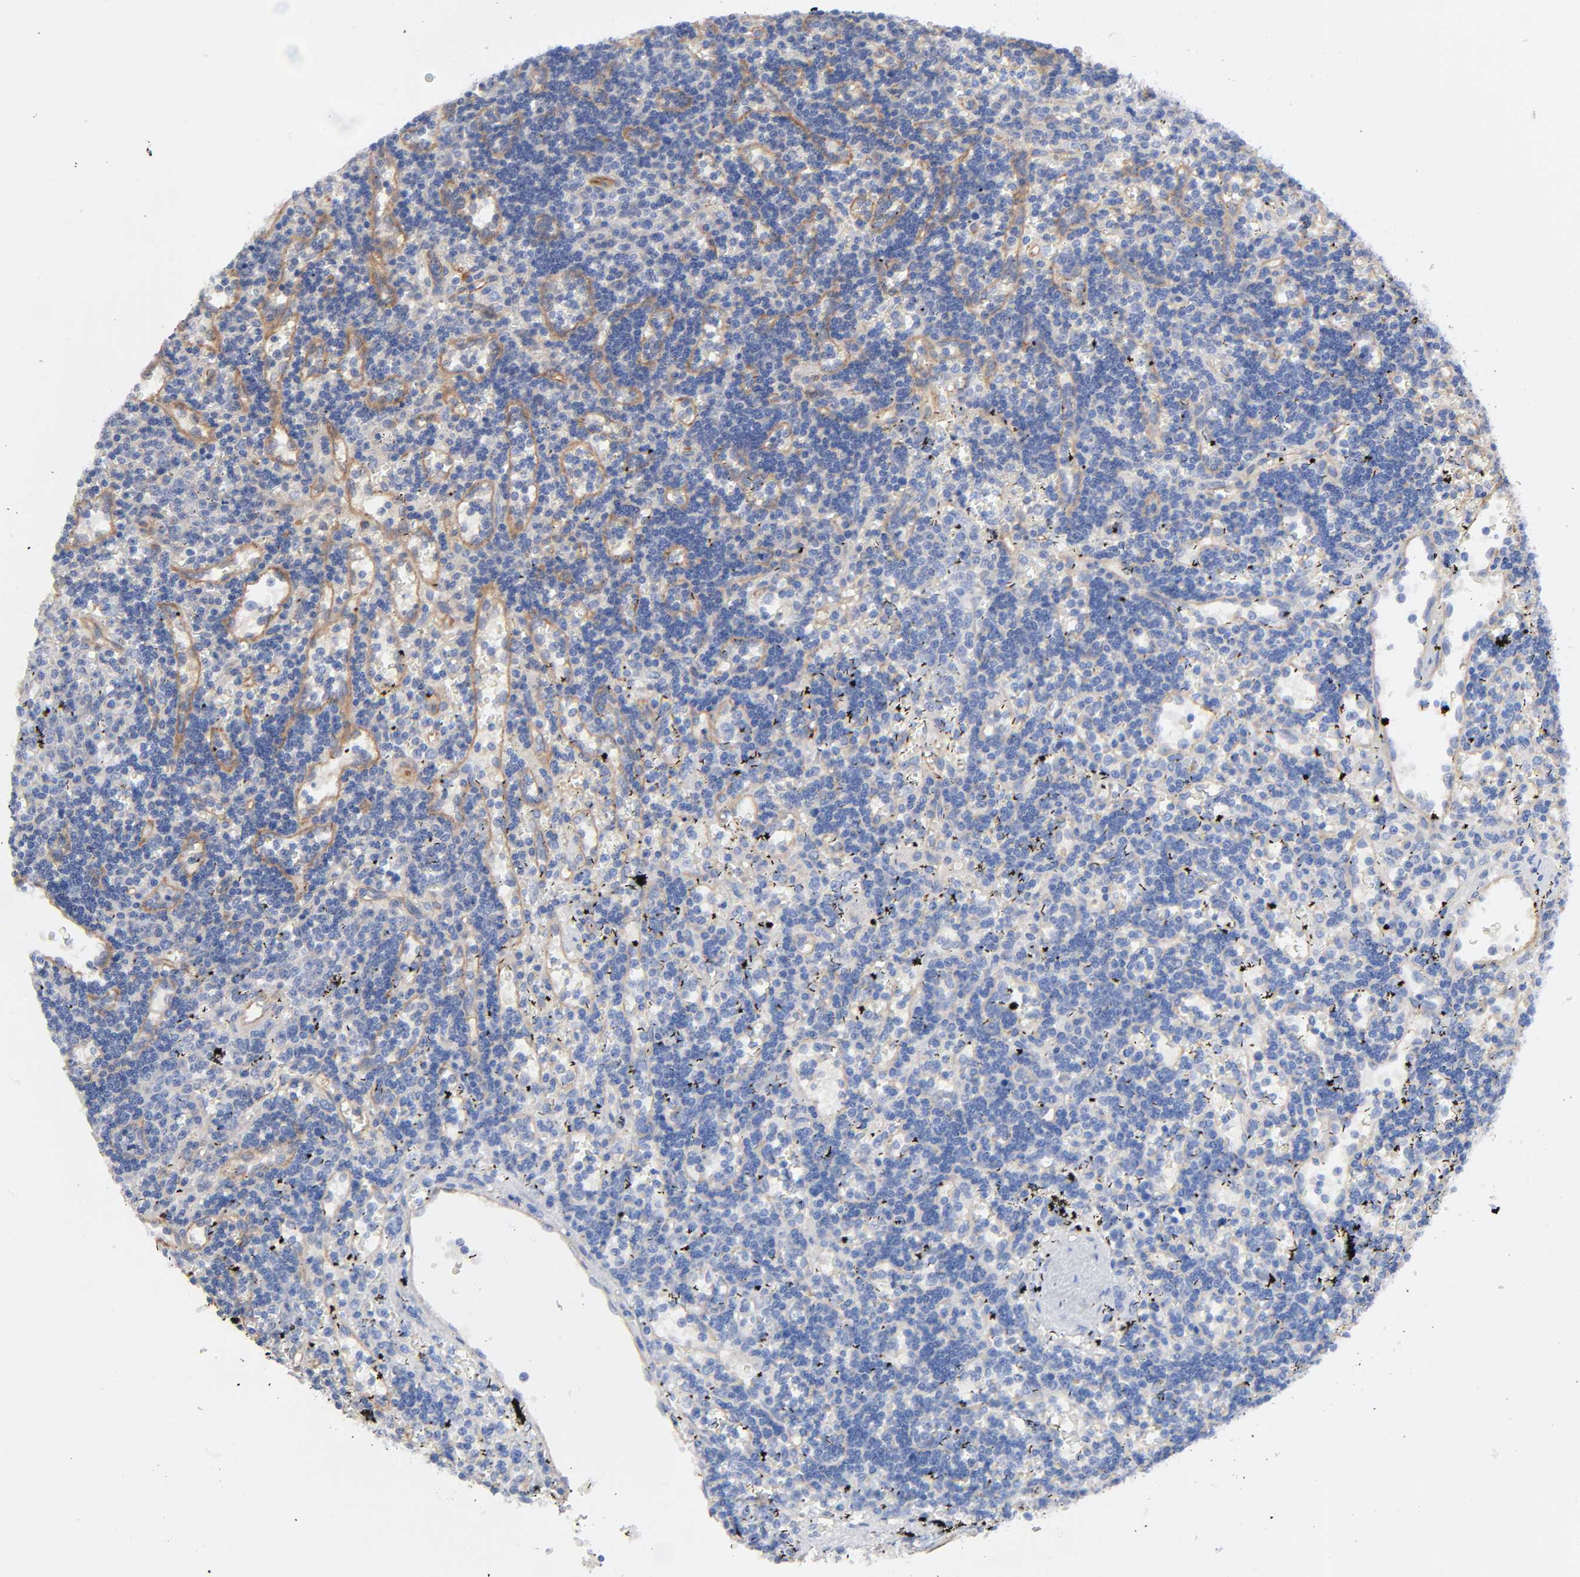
{"staining": {"intensity": "negative", "quantity": "none", "location": "none"}, "tissue": "lymphoma", "cell_type": "Tumor cells", "image_type": "cancer", "snomed": [{"axis": "morphology", "description": "Malignant lymphoma, non-Hodgkin's type, Low grade"}, {"axis": "topography", "description": "Spleen"}], "caption": "Immunohistochemistry (IHC) image of low-grade malignant lymphoma, non-Hodgkin's type stained for a protein (brown), which reveals no positivity in tumor cells.", "gene": "RAB13", "patient": {"sex": "male", "age": 60}}